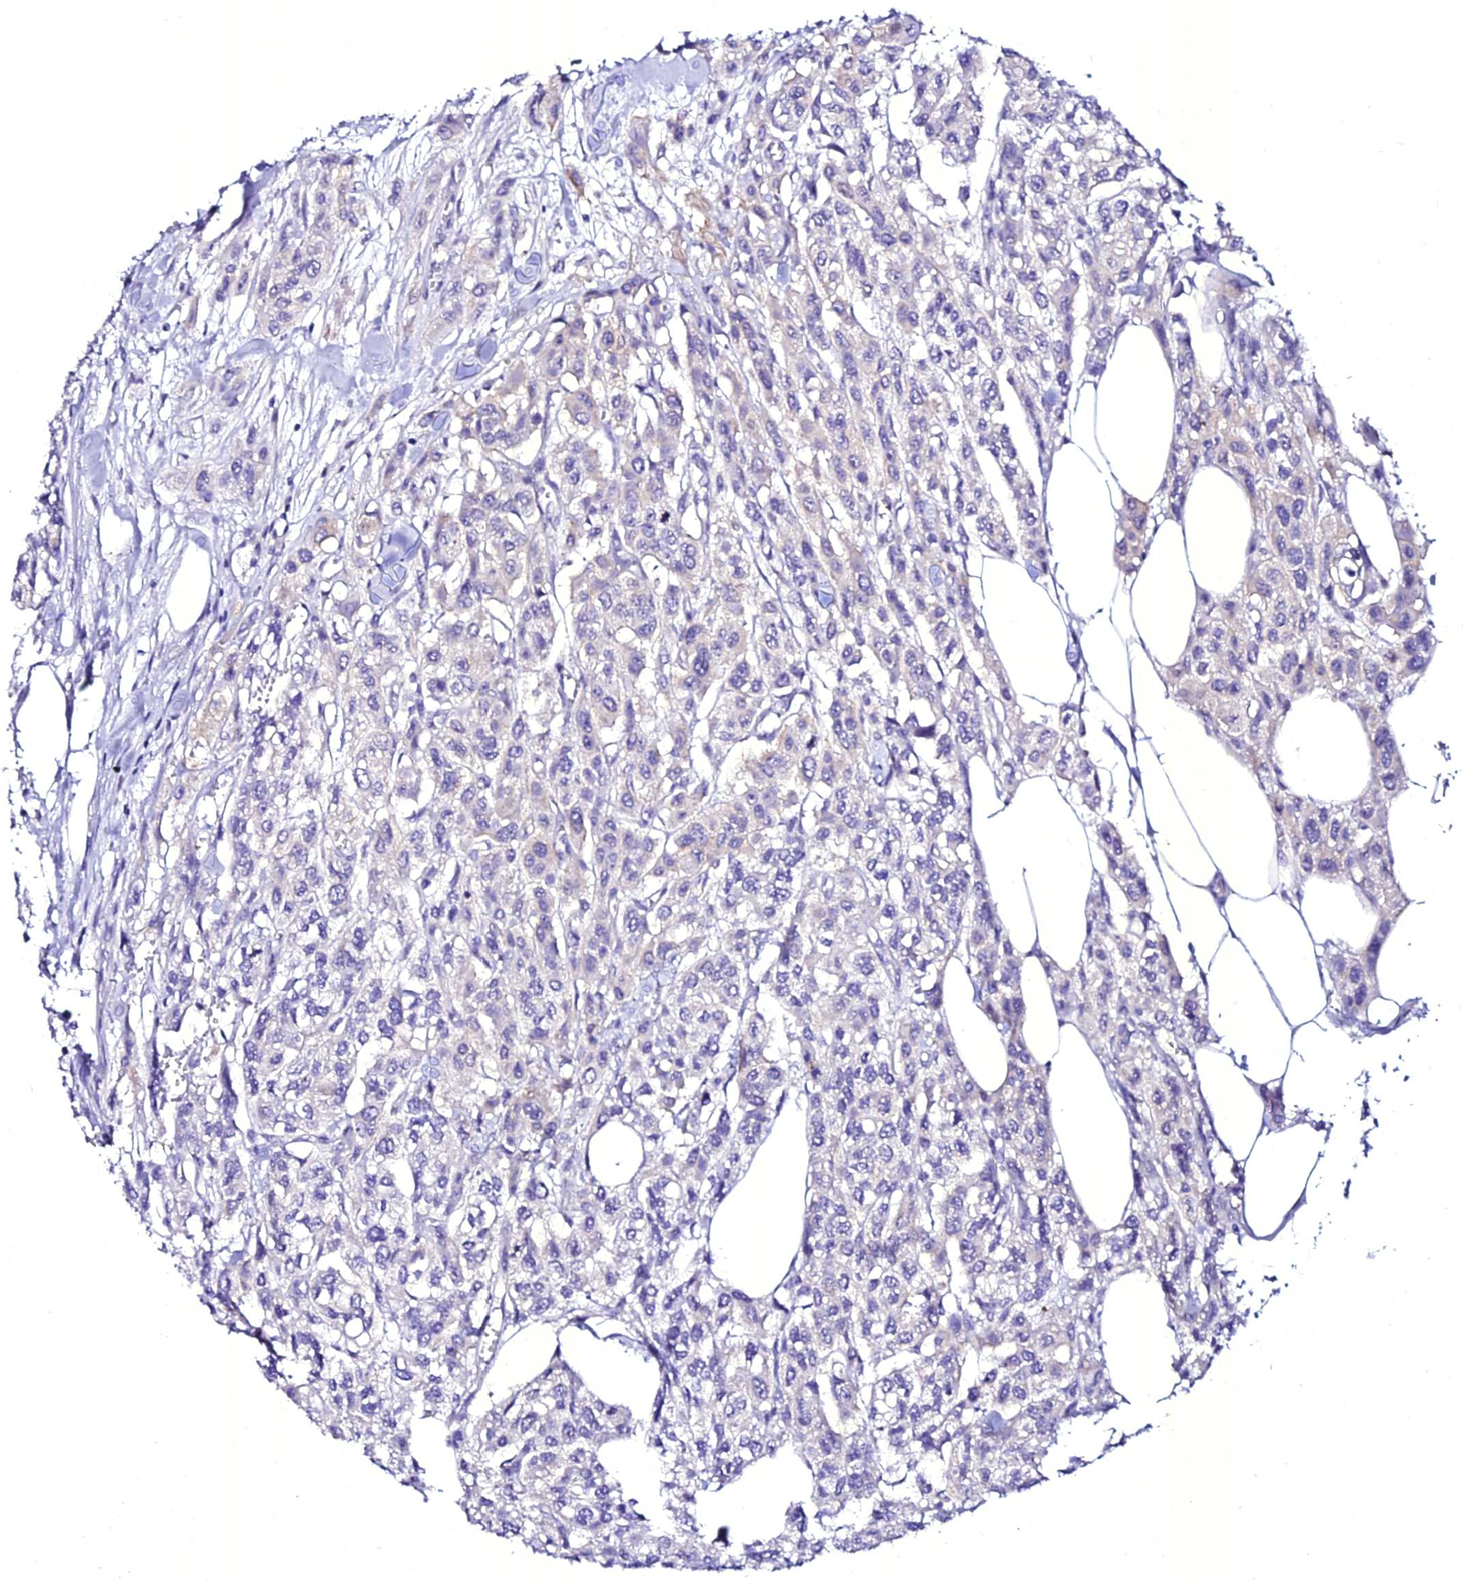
{"staining": {"intensity": "negative", "quantity": "none", "location": "none"}, "tissue": "urothelial cancer", "cell_type": "Tumor cells", "image_type": "cancer", "snomed": [{"axis": "morphology", "description": "Urothelial carcinoma, High grade"}, {"axis": "topography", "description": "Urinary bladder"}], "caption": "Tumor cells show no significant expression in urothelial cancer.", "gene": "ATG16L2", "patient": {"sex": "male", "age": 67}}